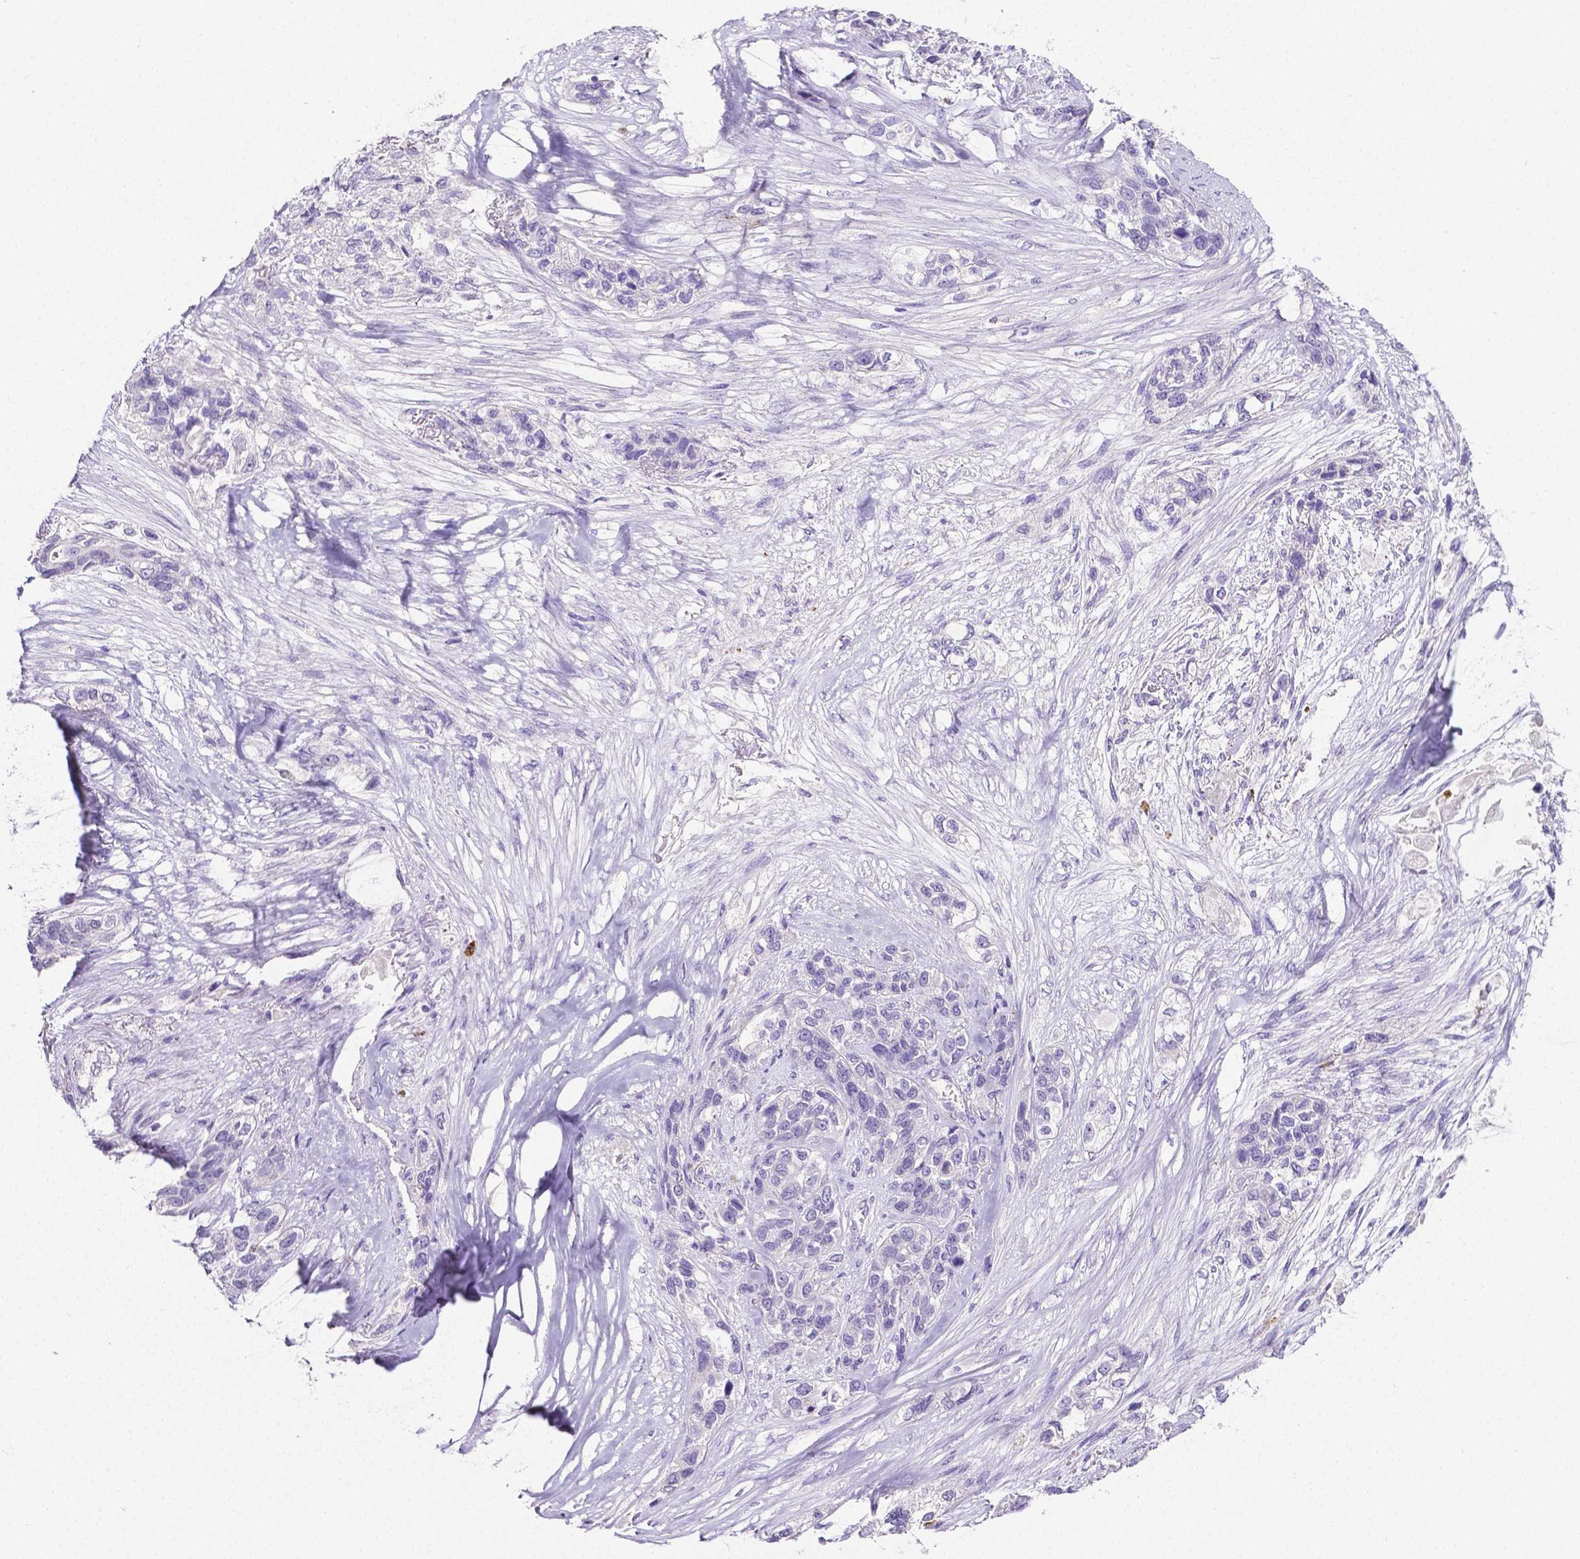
{"staining": {"intensity": "negative", "quantity": "none", "location": "none"}, "tissue": "lung cancer", "cell_type": "Tumor cells", "image_type": "cancer", "snomed": [{"axis": "morphology", "description": "Squamous cell carcinoma, NOS"}, {"axis": "topography", "description": "Lung"}], "caption": "Immunohistochemical staining of human squamous cell carcinoma (lung) displays no significant positivity in tumor cells.", "gene": "MMP9", "patient": {"sex": "female", "age": 70}}